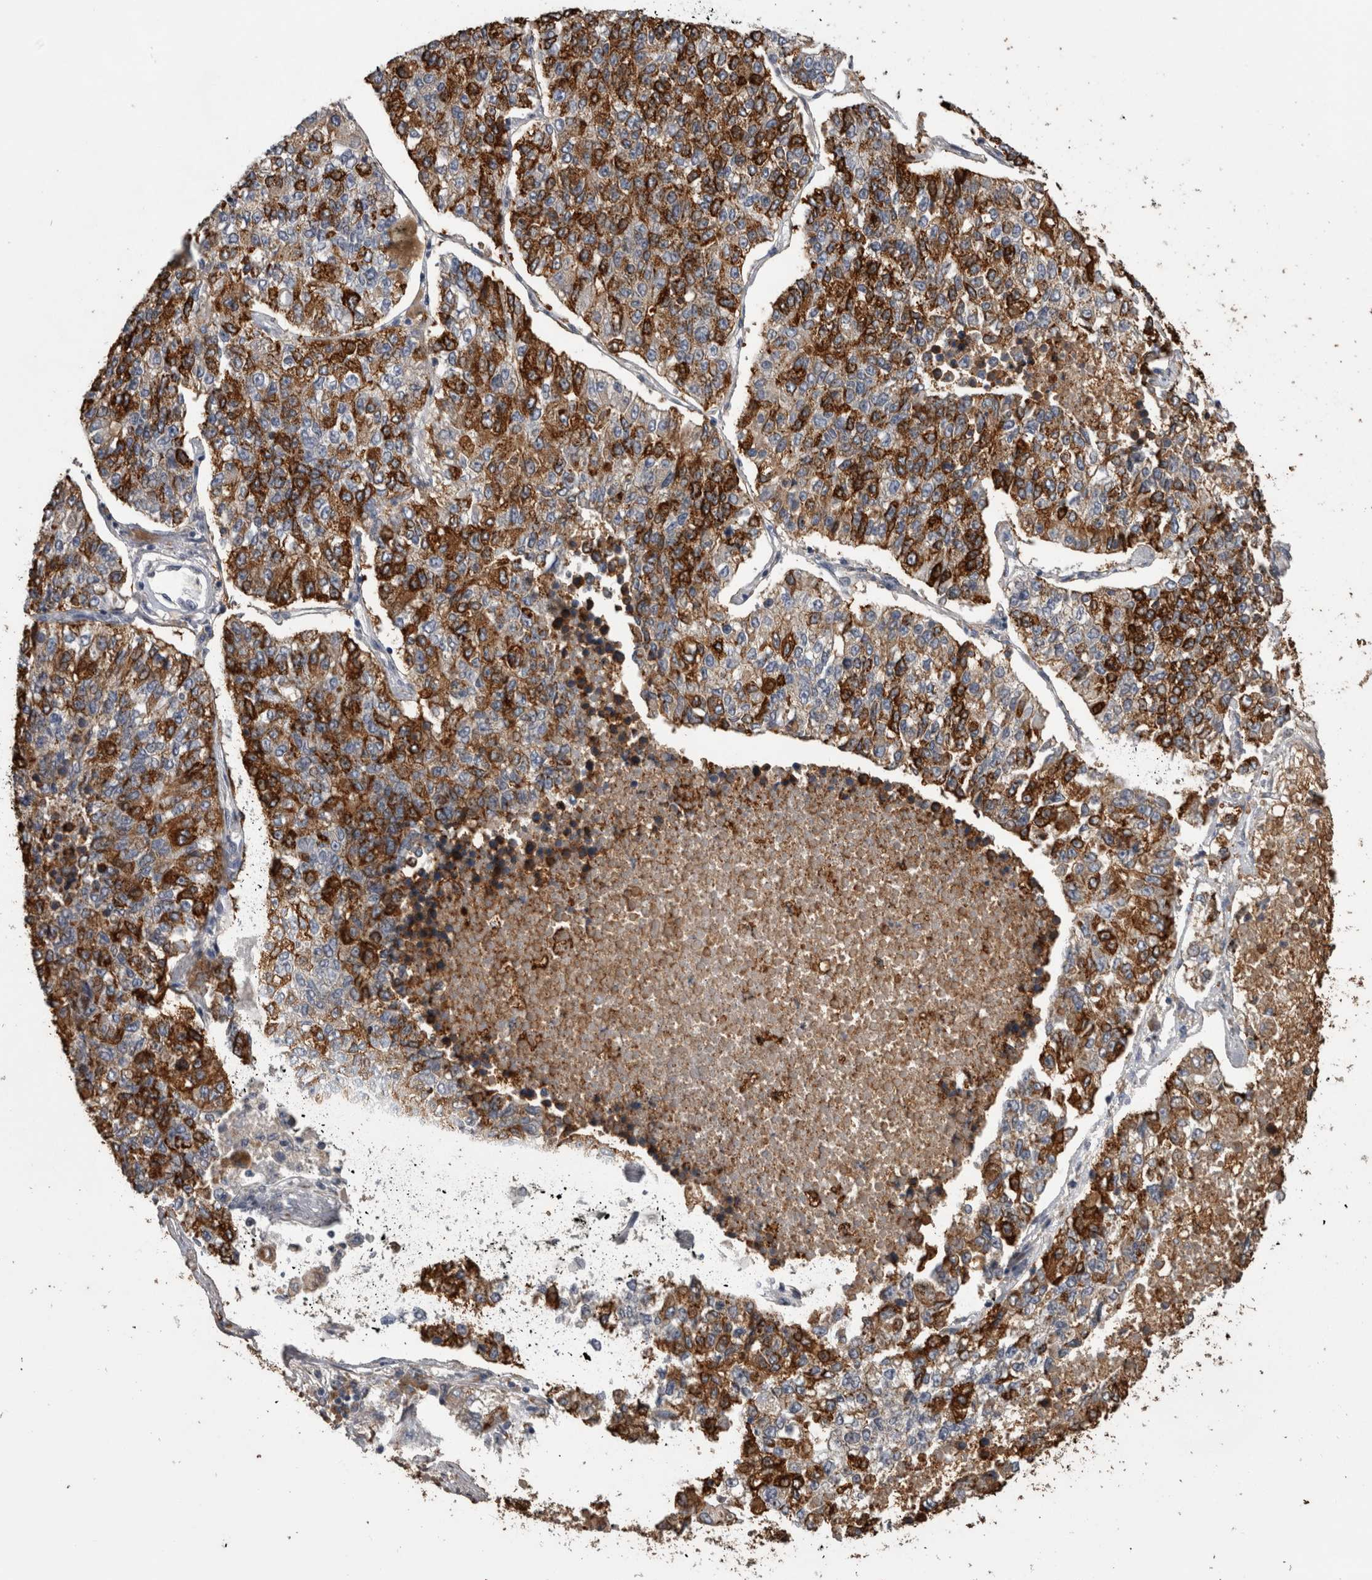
{"staining": {"intensity": "strong", "quantity": "25%-75%", "location": "cytoplasmic/membranous"}, "tissue": "lung cancer", "cell_type": "Tumor cells", "image_type": "cancer", "snomed": [{"axis": "morphology", "description": "Adenocarcinoma, NOS"}, {"axis": "topography", "description": "Lung"}], "caption": "Protein expression analysis of lung cancer exhibits strong cytoplasmic/membranous staining in approximately 25%-75% of tumor cells.", "gene": "ANXA13", "patient": {"sex": "male", "age": 49}}